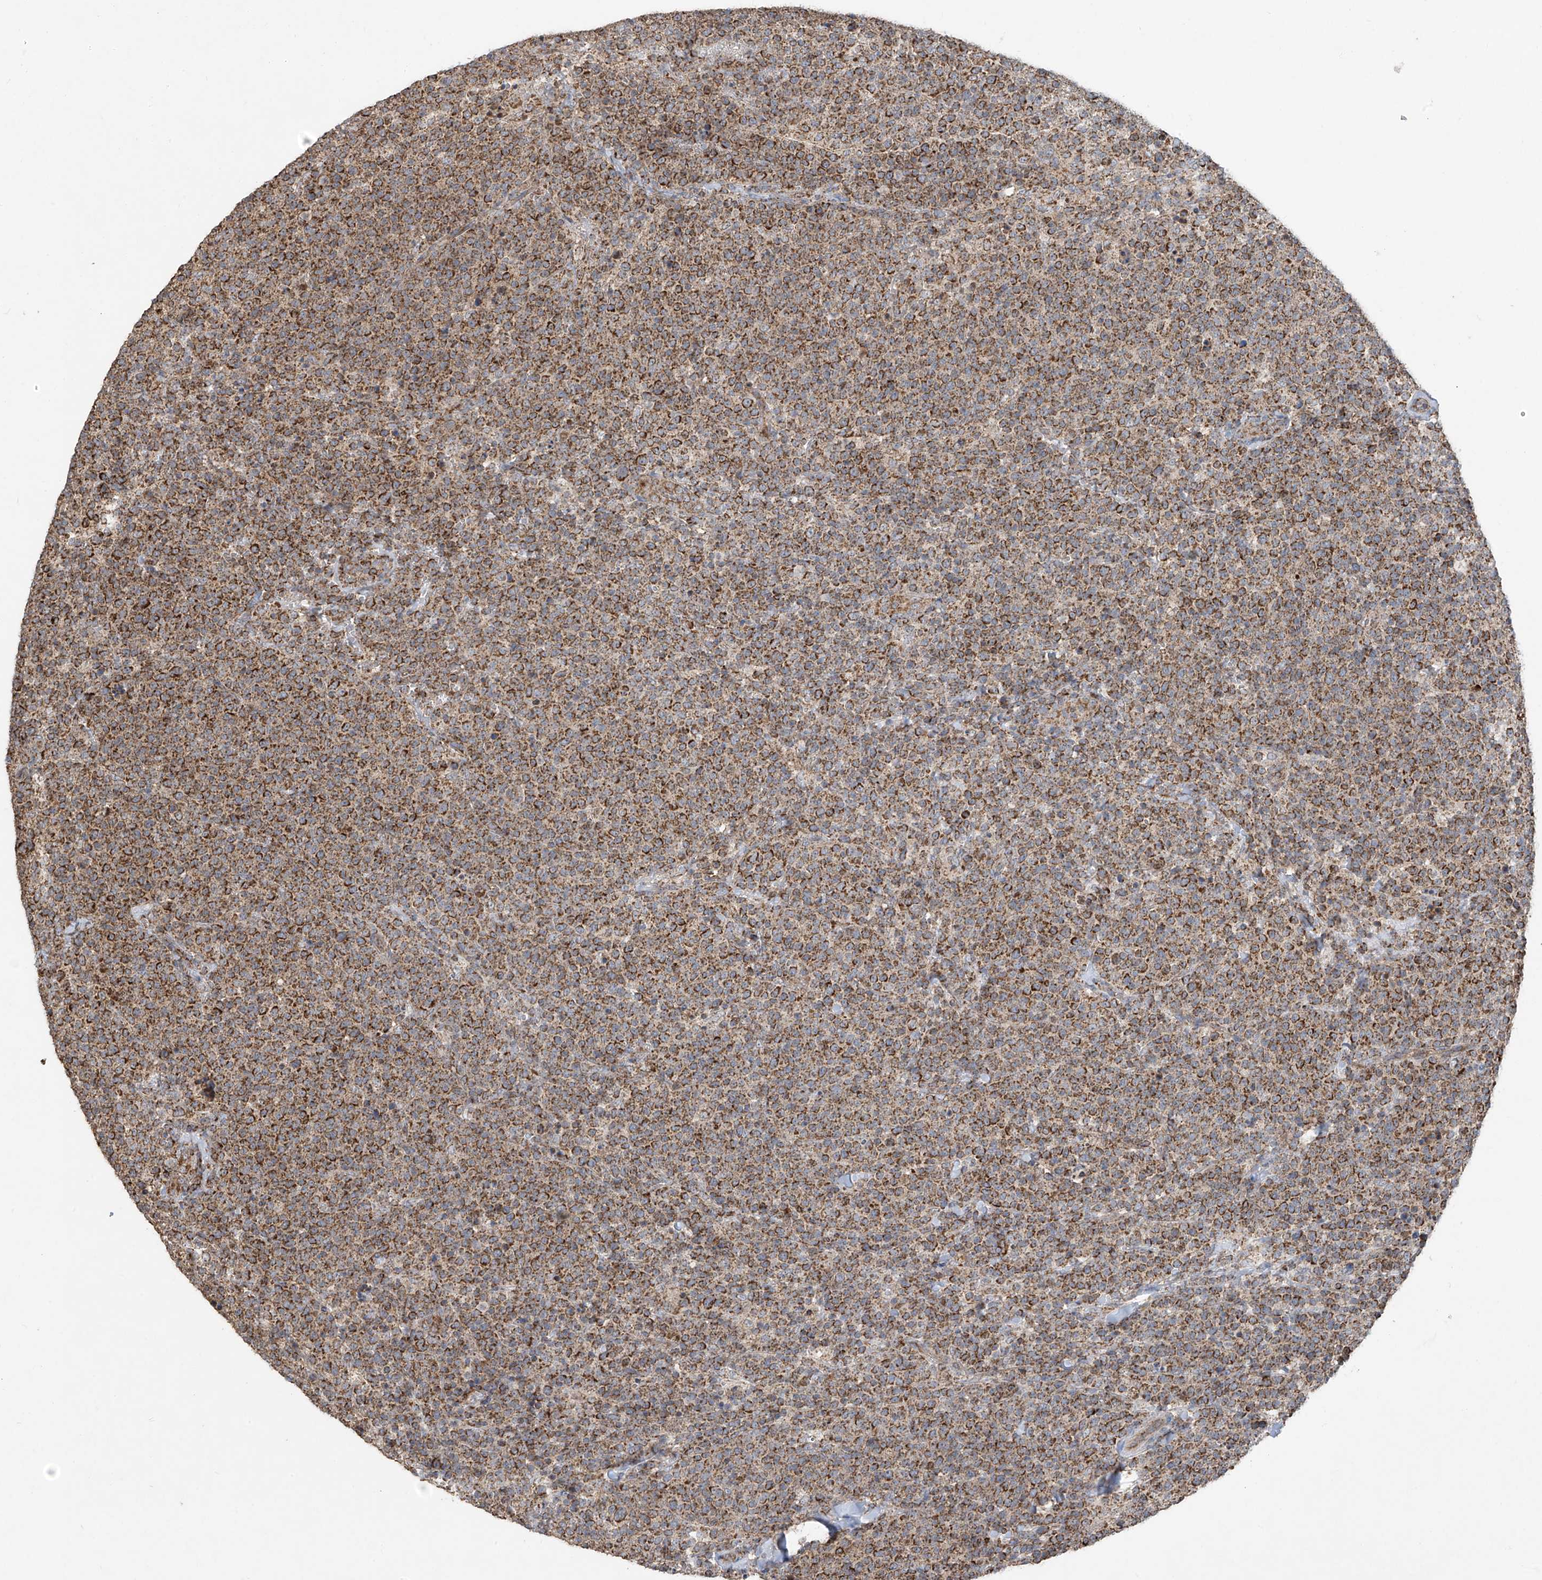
{"staining": {"intensity": "moderate", "quantity": ">75%", "location": "cytoplasmic/membranous"}, "tissue": "lymphoma", "cell_type": "Tumor cells", "image_type": "cancer", "snomed": [{"axis": "morphology", "description": "Malignant lymphoma, non-Hodgkin's type, High grade"}, {"axis": "topography", "description": "Lymph node"}], "caption": "A medium amount of moderate cytoplasmic/membranous expression is seen in approximately >75% of tumor cells in malignant lymphoma, non-Hodgkin's type (high-grade) tissue.", "gene": "UQCC1", "patient": {"sex": "male", "age": 61}}